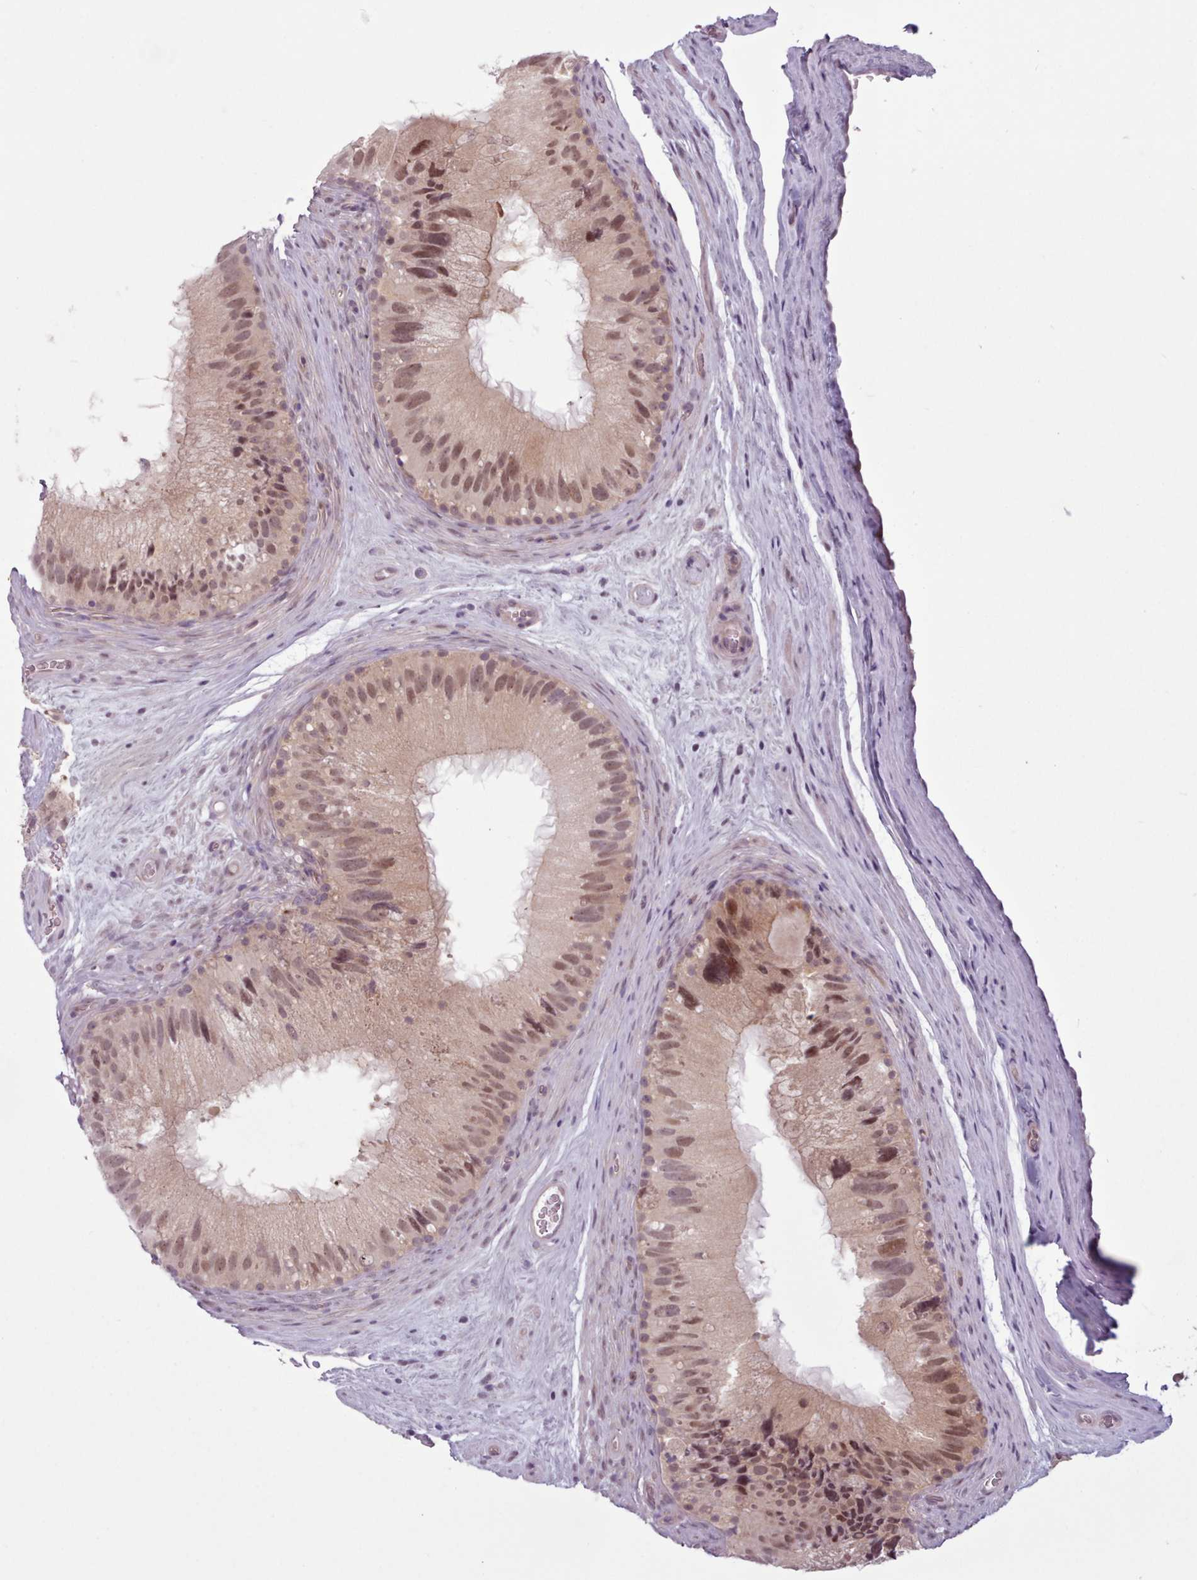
{"staining": {"intensity": "moderate", "quantity": "<25%", "location": "nuclear"}, "tissue": "epididymis", "cell_type": "Glandular cells", "image_type": "normal", "snomed": [{"axis": "morphology", "description": "Normal tissue, NOS"}, {"axis": "topography", "description": "Epididymis"}], "caption": "This micrograph shows immunohistochemistry staining of normal epididymis, with low moderate nuclear expression in approximately <25% of glandular cells.", "gene": "KBTBD6", "patient": {"sex": "male", "age": 50}}